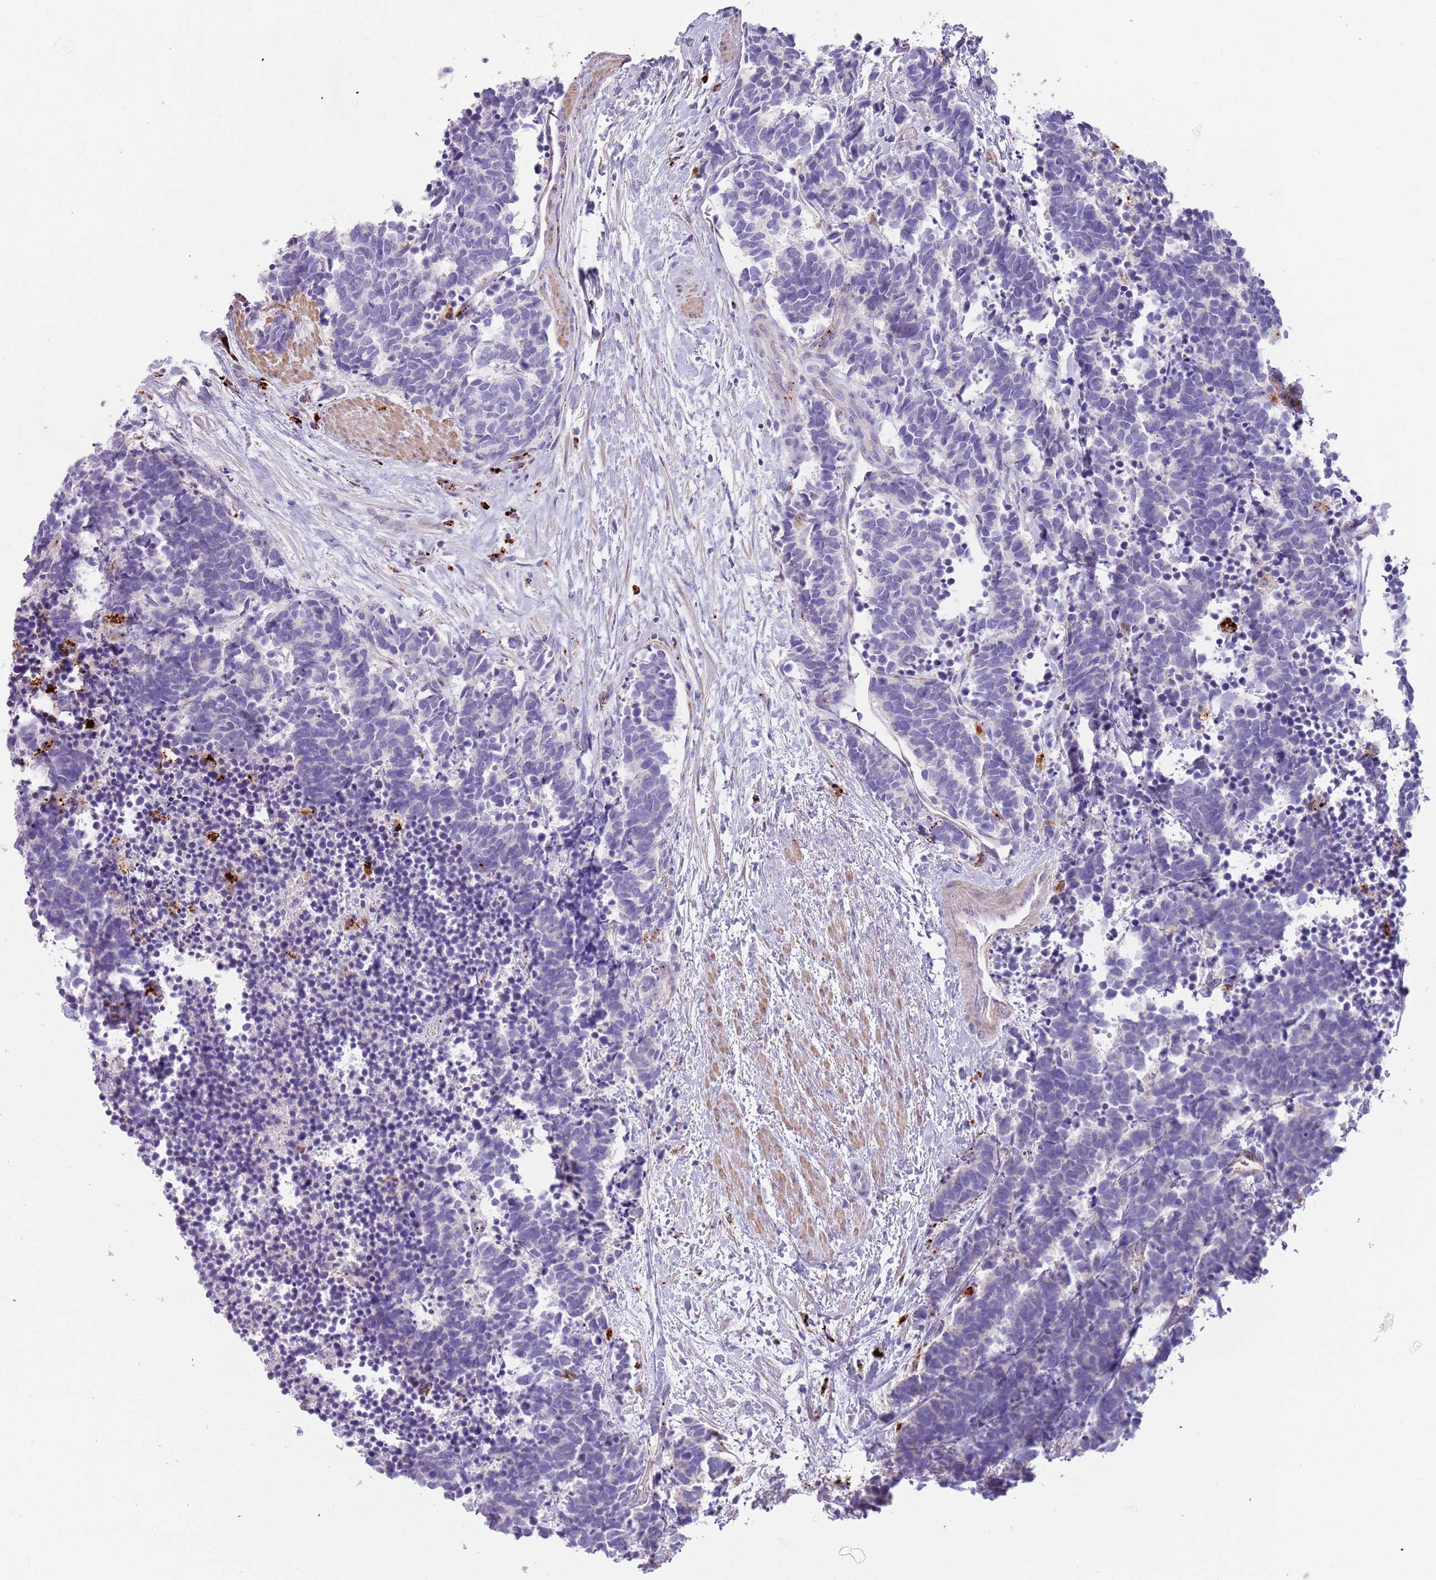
{"staining": {"intensity": "negative", "quantity": "none", "location": "none"}, "tissue": "carcinoid", "cell_type": "Tumor cells", "image_type": "cancer", "snomed": [{"axis": "morphology", "description": "Carcinoma, NOS"}, {"axis": "morphology", "description": "Carcinoid, malignant, NOS"}, {"axis": "topography", "description": "Prostate"}], "caption": "Tumor cells are negative for brown protein staining in carcinoid.", "gene": "LRRN3", "patient": {"sex": "male", "age": 57}}